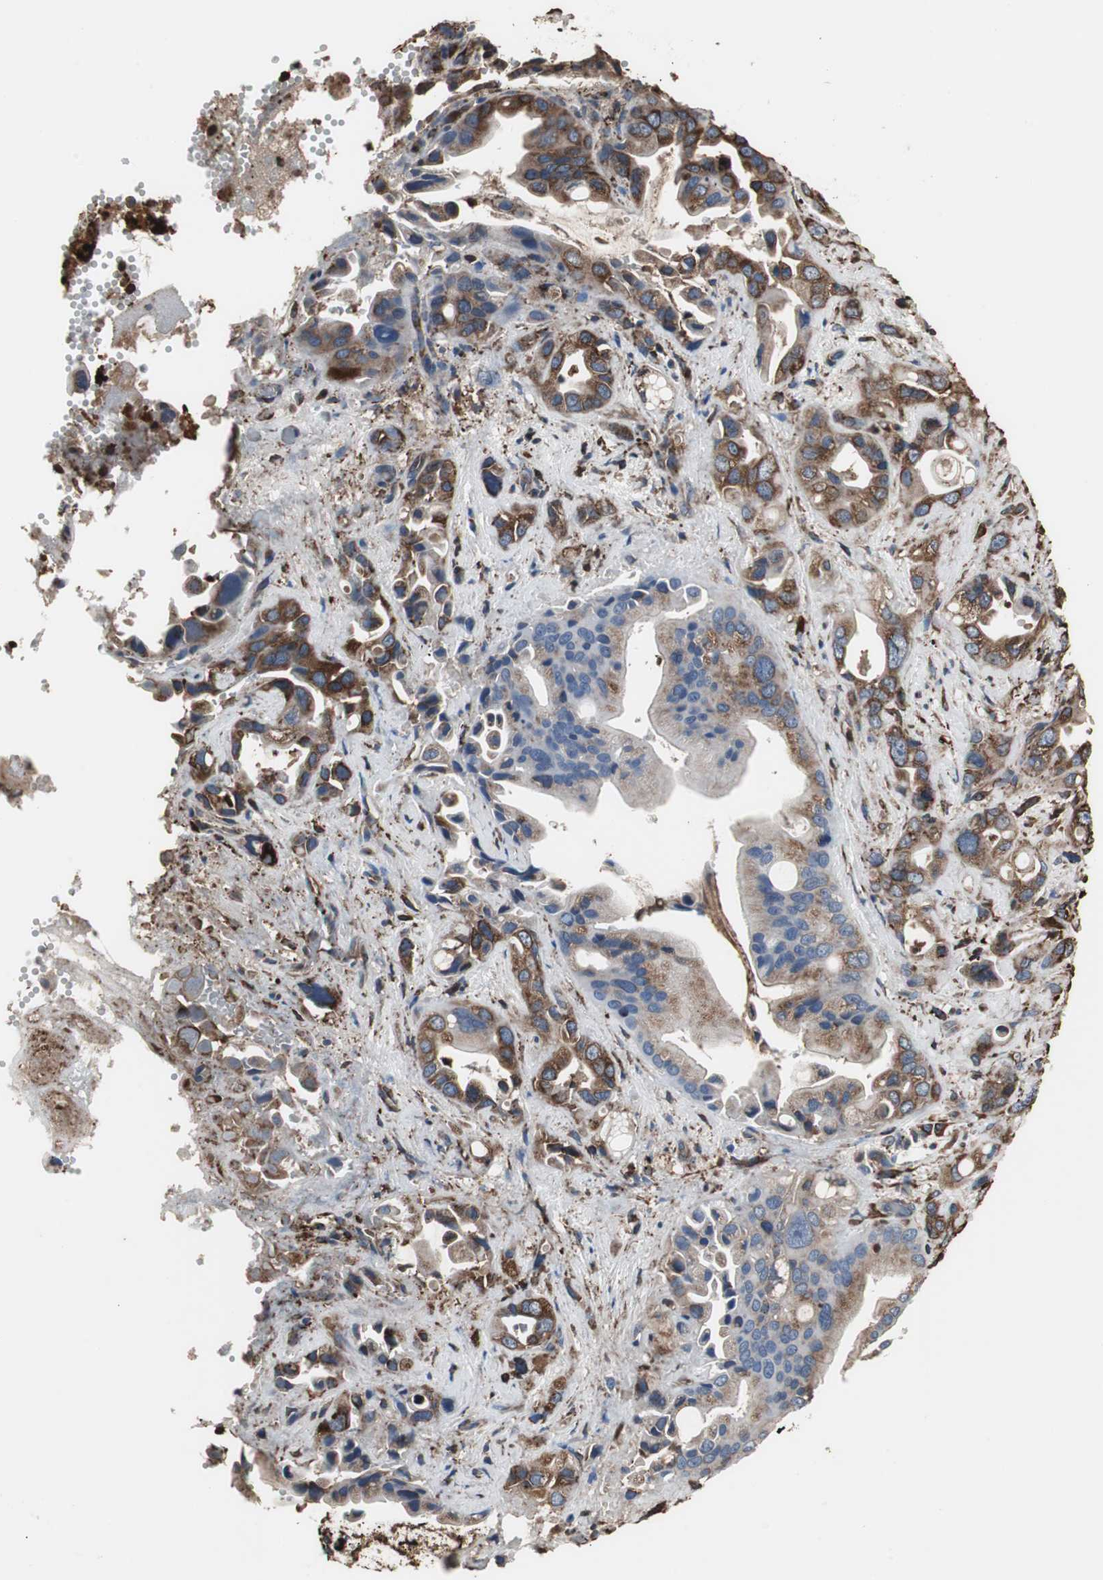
{"staining": {"intensity": "moderate", "quantity": ">75%", "location": "cytoplasmic/membranous"}, "tissue": "pancreatic cancer", "cell_type": "Tumor cells", "image_type": "cancer", "snomed": [{"axis": "morphology", "description": "Adenocarcinoma, NOS"}, {"axis": "topography", "description": "Pancreas"}], "caption": "Protein expression analysis of pancreatic cancer (adenocarcinoma) shows moderate cytoplasmic/membranous expression in about >75% of tumor cells. (IHC, brightfield microscopy, high magnification).", "gene": "CALU", "patient": {"sex": "female", "age": 77}}